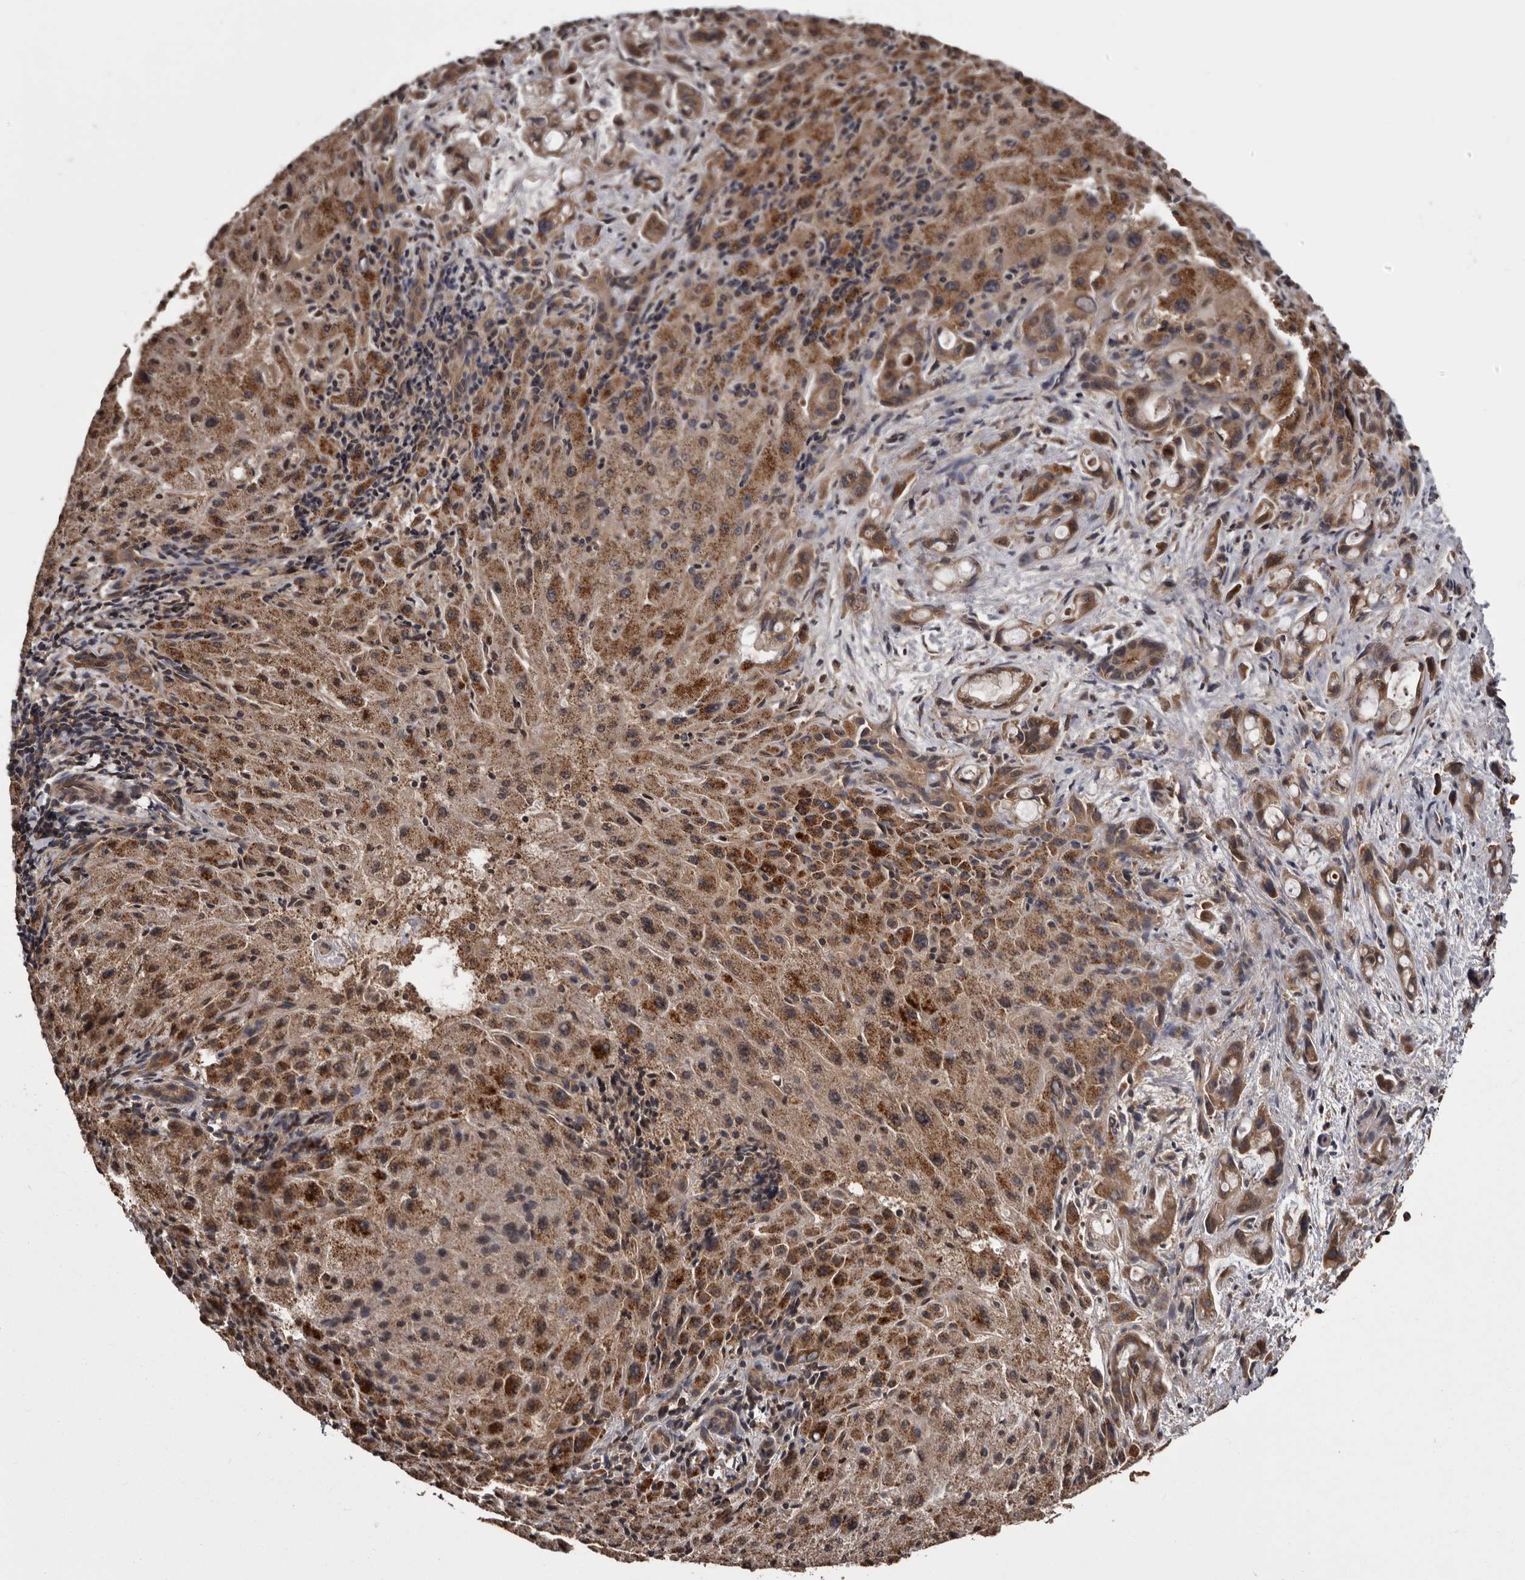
{"staining": {"intensity": "moderate", "quantity": ">75%", "location": "cytoplasmic/membranous"}, "tissue": "liver cancer", "cell_type": "Tumor cells", "image_type": "cancer", "snomed": [{"axis": "morphology", "description": "Cholangiocarcinoma"}, {"axis": "topography", "description": "Liver"}], "caption": "Immunohistochemical staining of liver cancer reveals medium levels of moderate cytoplasmic/membranous staining in approximately >75% of tumor cells.", "gene": "DARS1", "patient": {"sex": "female", "age": 72}}